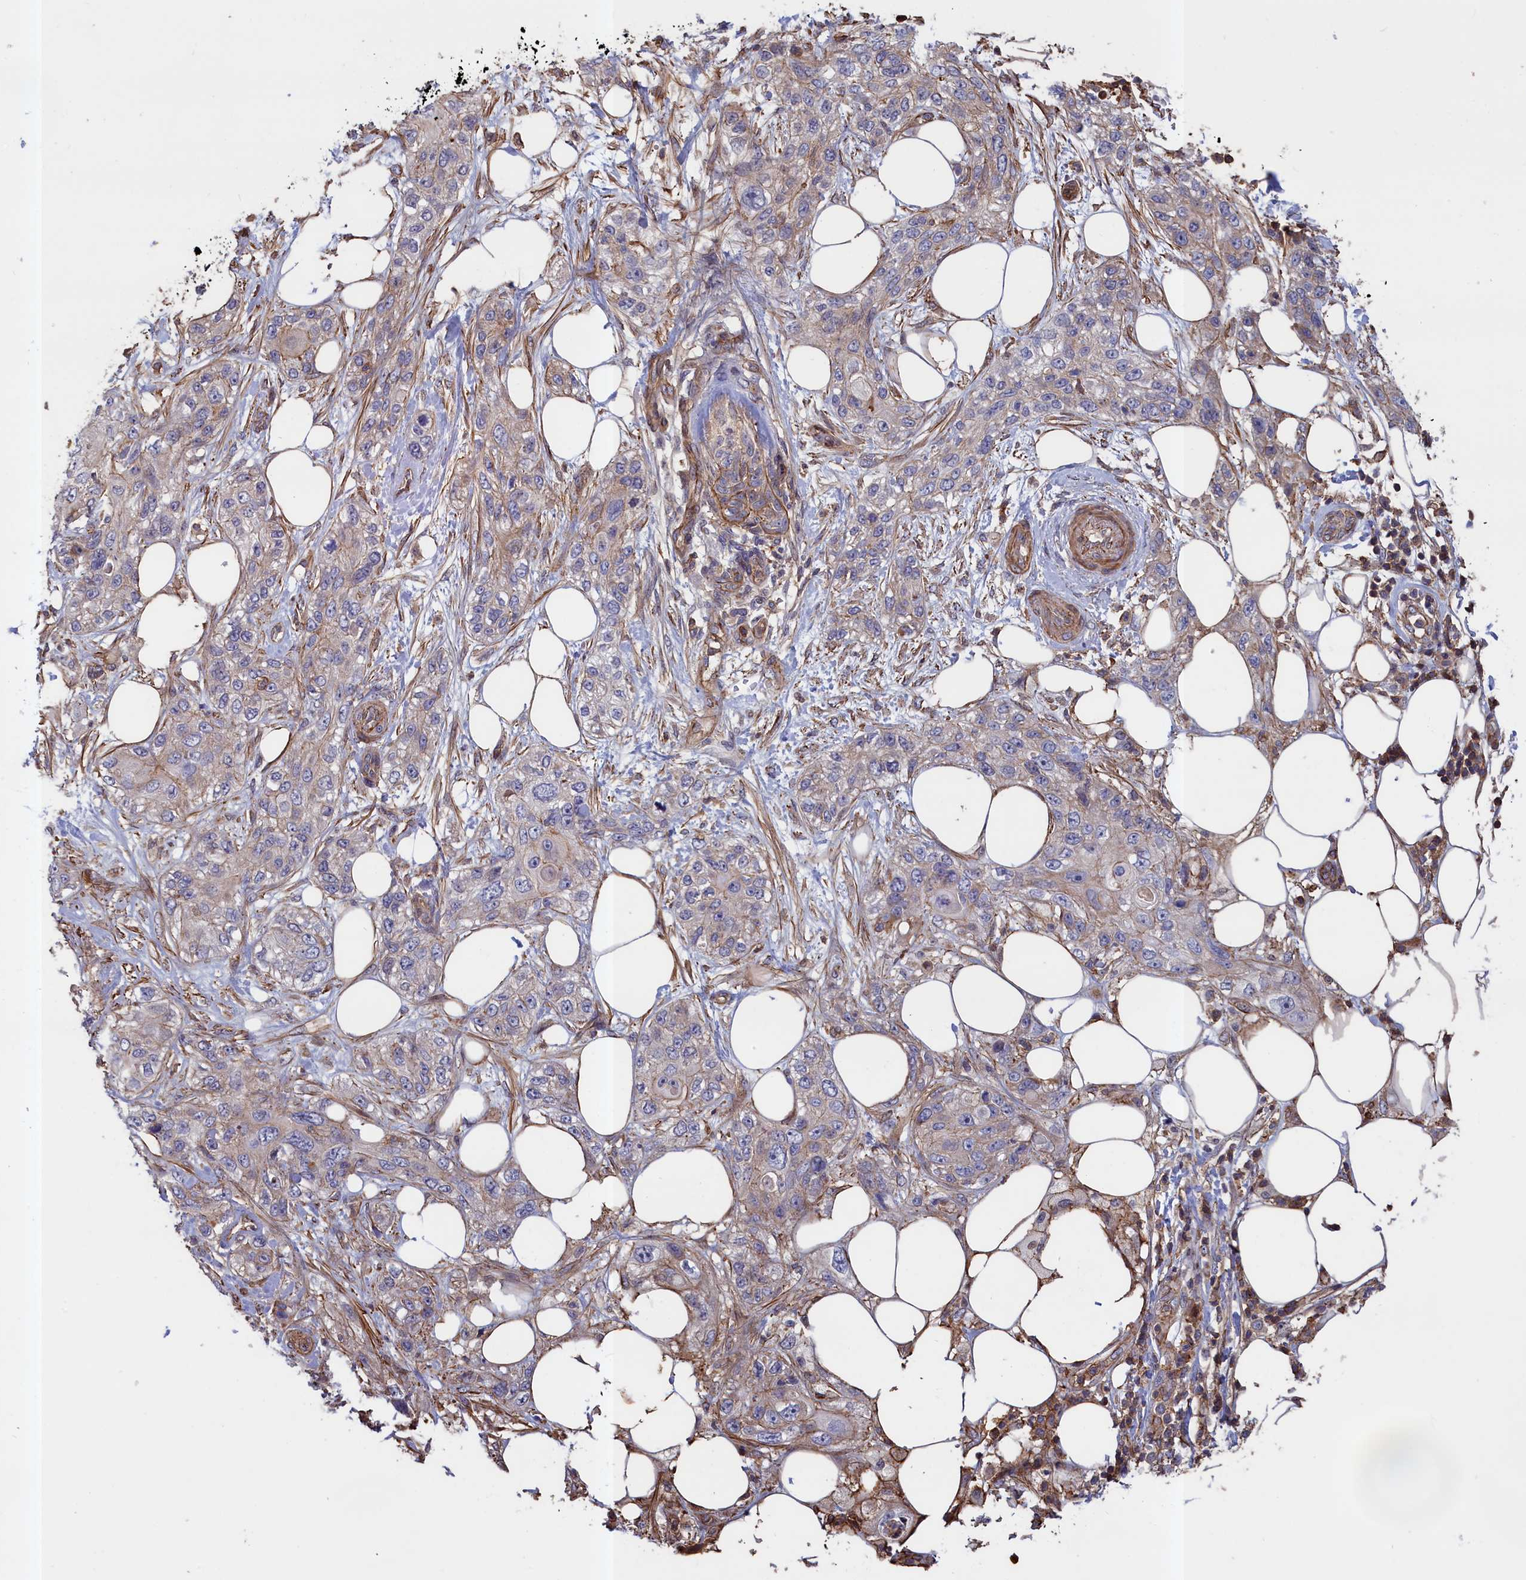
{"staining": {"intensity": "weak", "quantity": "<25%", "location": "cytoplasmic/membranous"}, "tissue": "skin cancer", "cell_type": "Tumor cells", "image_type": "cancer", "snomed": [{"axis": "morphology", "description": "Normal tissue, NOS"}, {"axis": "morphology", "description": "Squamous cell carcinoma, NOS"}, {"axis": "topography", "description": "Skin"}], "caption": "An immunohistochemistry histopathology image of squamous cell carcinoma (skin) is shown. There is no staining in tumor cells of squamous cell carcinoma (skin).", "gene": "ANKRD27", "patient": {"sex": "male", "age": 72}}